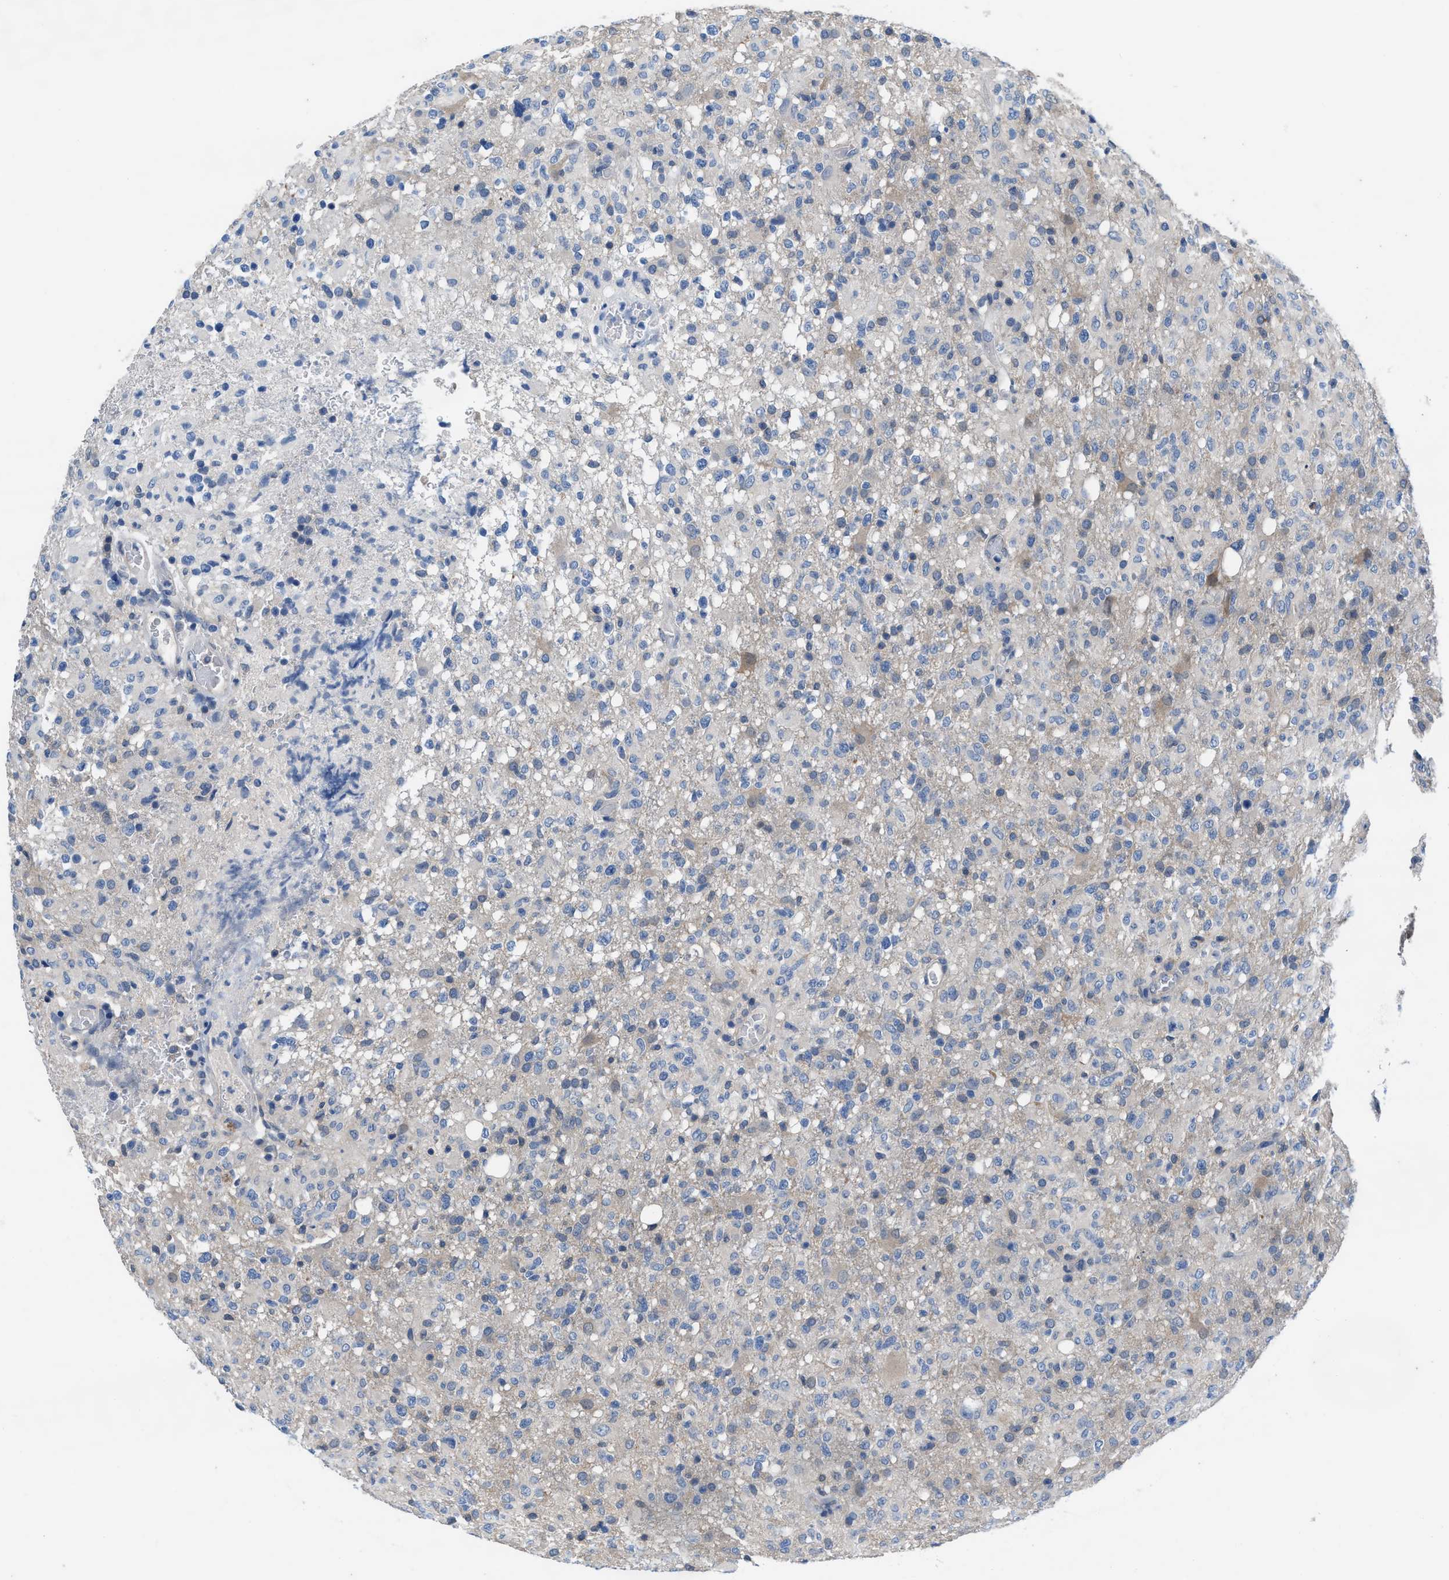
{"staining": {"intensity": "weak", "quantity": "<25%", "location": "cytoplasmic/membranous"}, "tissue": "glioma", "cell_type": "Tumor cells", "image_type": "cancer", "snomed": [{"axis": "morphology", "description": "Glioma, malignant, High grade"}, {"axis": "topography", "description": "Brain"}], "caption": "A histopathology image of human glioma is negative for staining in tumor cells. The staining was performed using DAB to visualize the protein expression in brown, while the nuclei were stained in blue with hematoxylin (Magnification: 20x).", "gene": "NUDT5", "patient": {"sex": "female", "age": 57}}